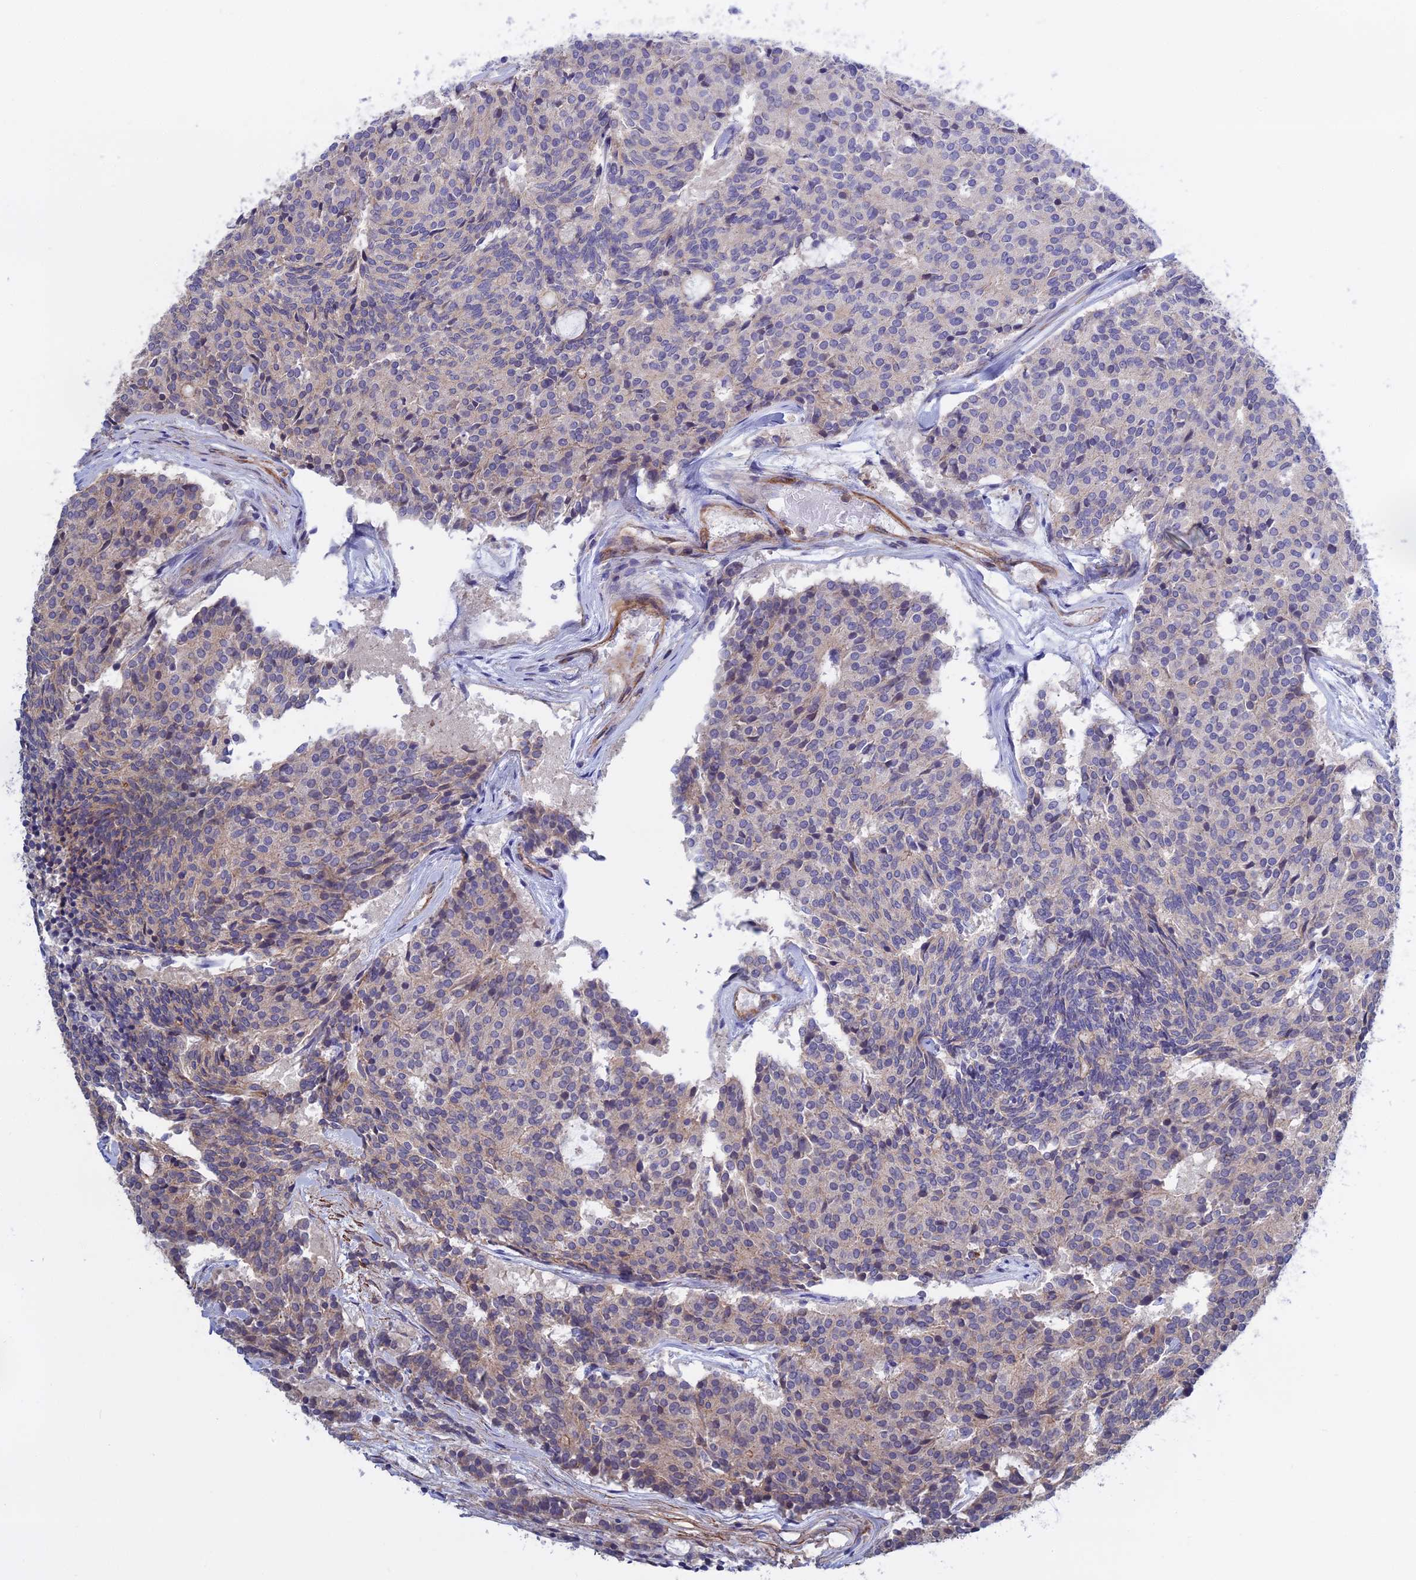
{"staining": {"intensity": "negative", "quantity": "none", "location": "none"}, "tissue": "carcinoid", "cell_type": "Tumor cells", "image_type": "cancer", "snomed": [{"axis": "morphology", "description": "Carcinoid, malignant, NOS"}, {"axis": "topography", "description": "Pancreas"}], "caption": "IHC image of neoplastic tissue: human carcinoid (malignant) stained with DAB (3,3'-diaminobenzidine) demonstrates no significant protein positivity in tumor cells. (Stains: DAB IHC with hematoxylin counter stain, Microscopy: brightfield microscopy at high magnification).", "gene": "LYPD5", "patient": {"sex": "female", "age": 54}}